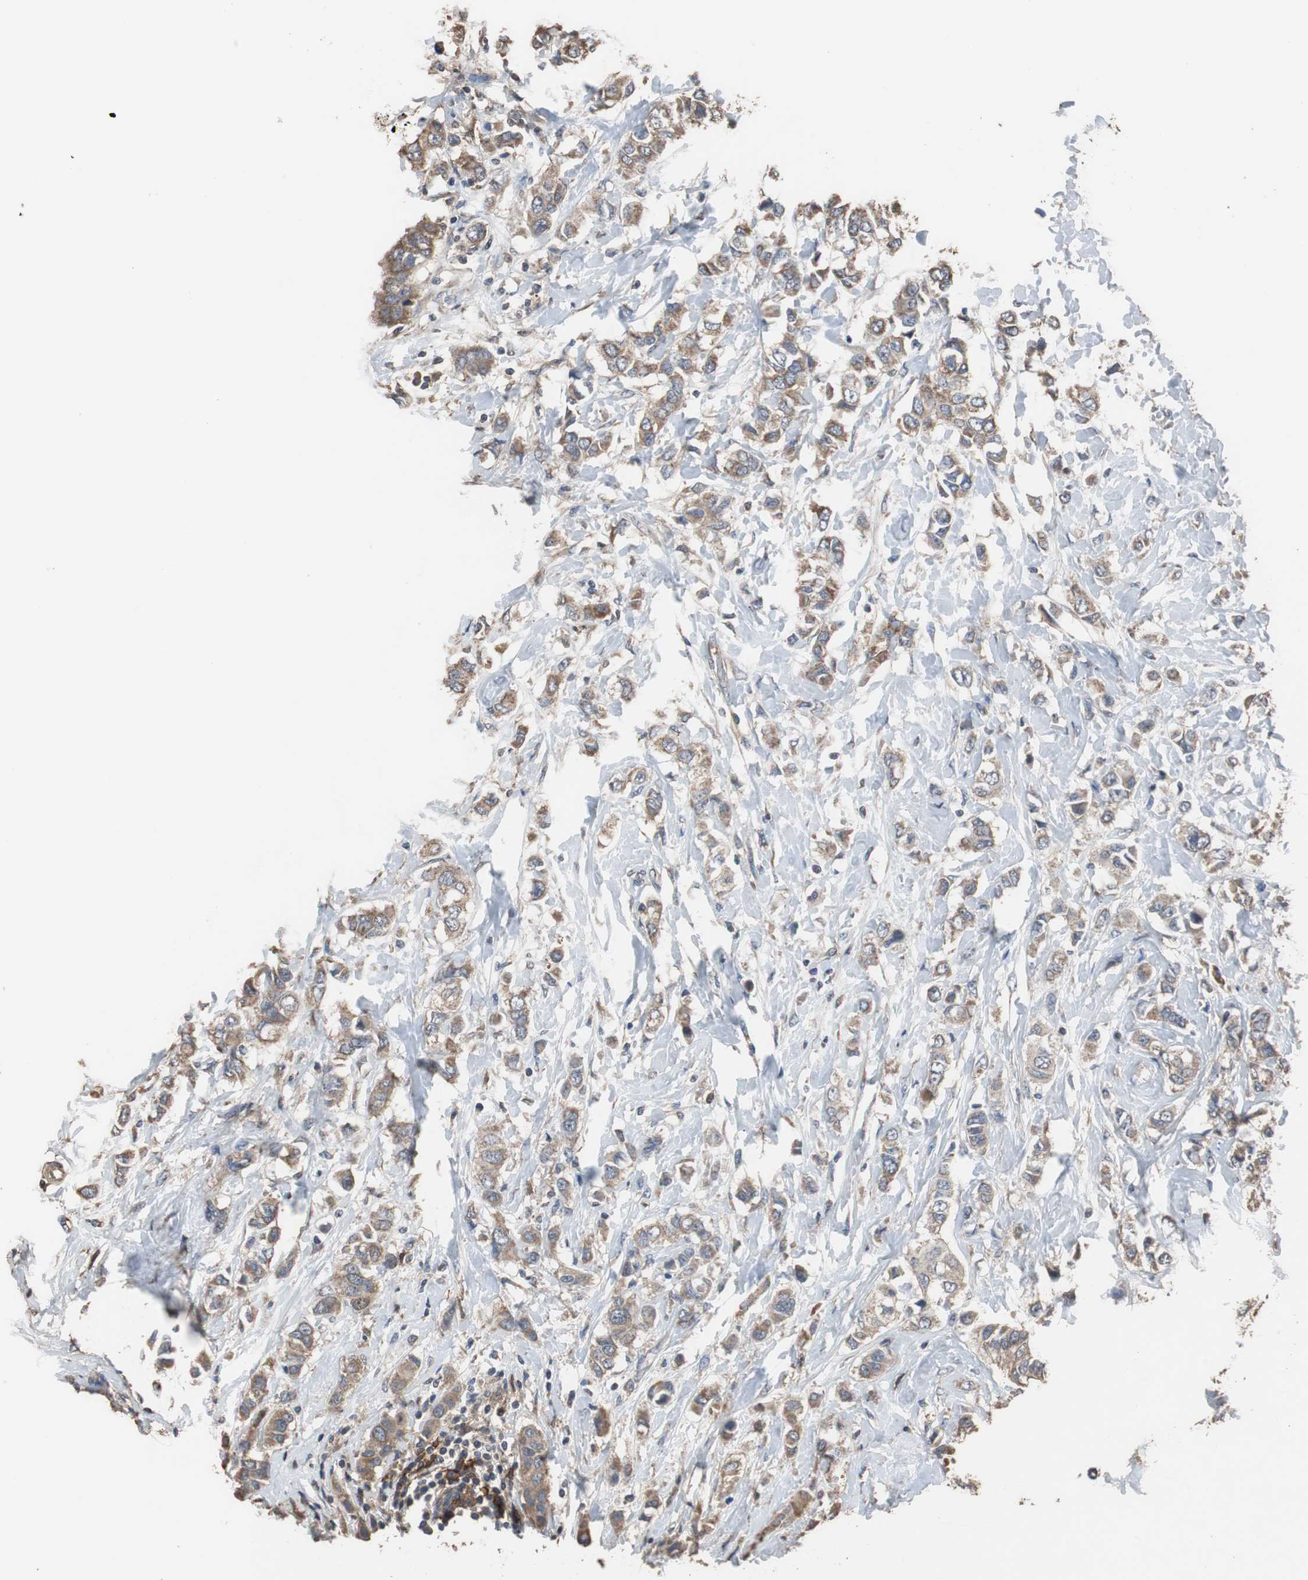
{"staining": {"intensity": "weak", "quantity": ">75%", "location": "cytoplasmic/membranous"}, "tissue": "breast cancer", "cell_type": "Tumor cells", "image_type": "cancer", "snomed": [{"axis": "morphology", "description": "Duct carcinoma"}, {"axis": "topography", "description": "Breast"}], "caption": "A low amount of weak cytoplasmic/membranous staining is identified in about >75% of tumor cells in breast intraductal carcinoma tissue.", "gene": "SCIMP", "patient": {"sex": "female", "age": 50}}